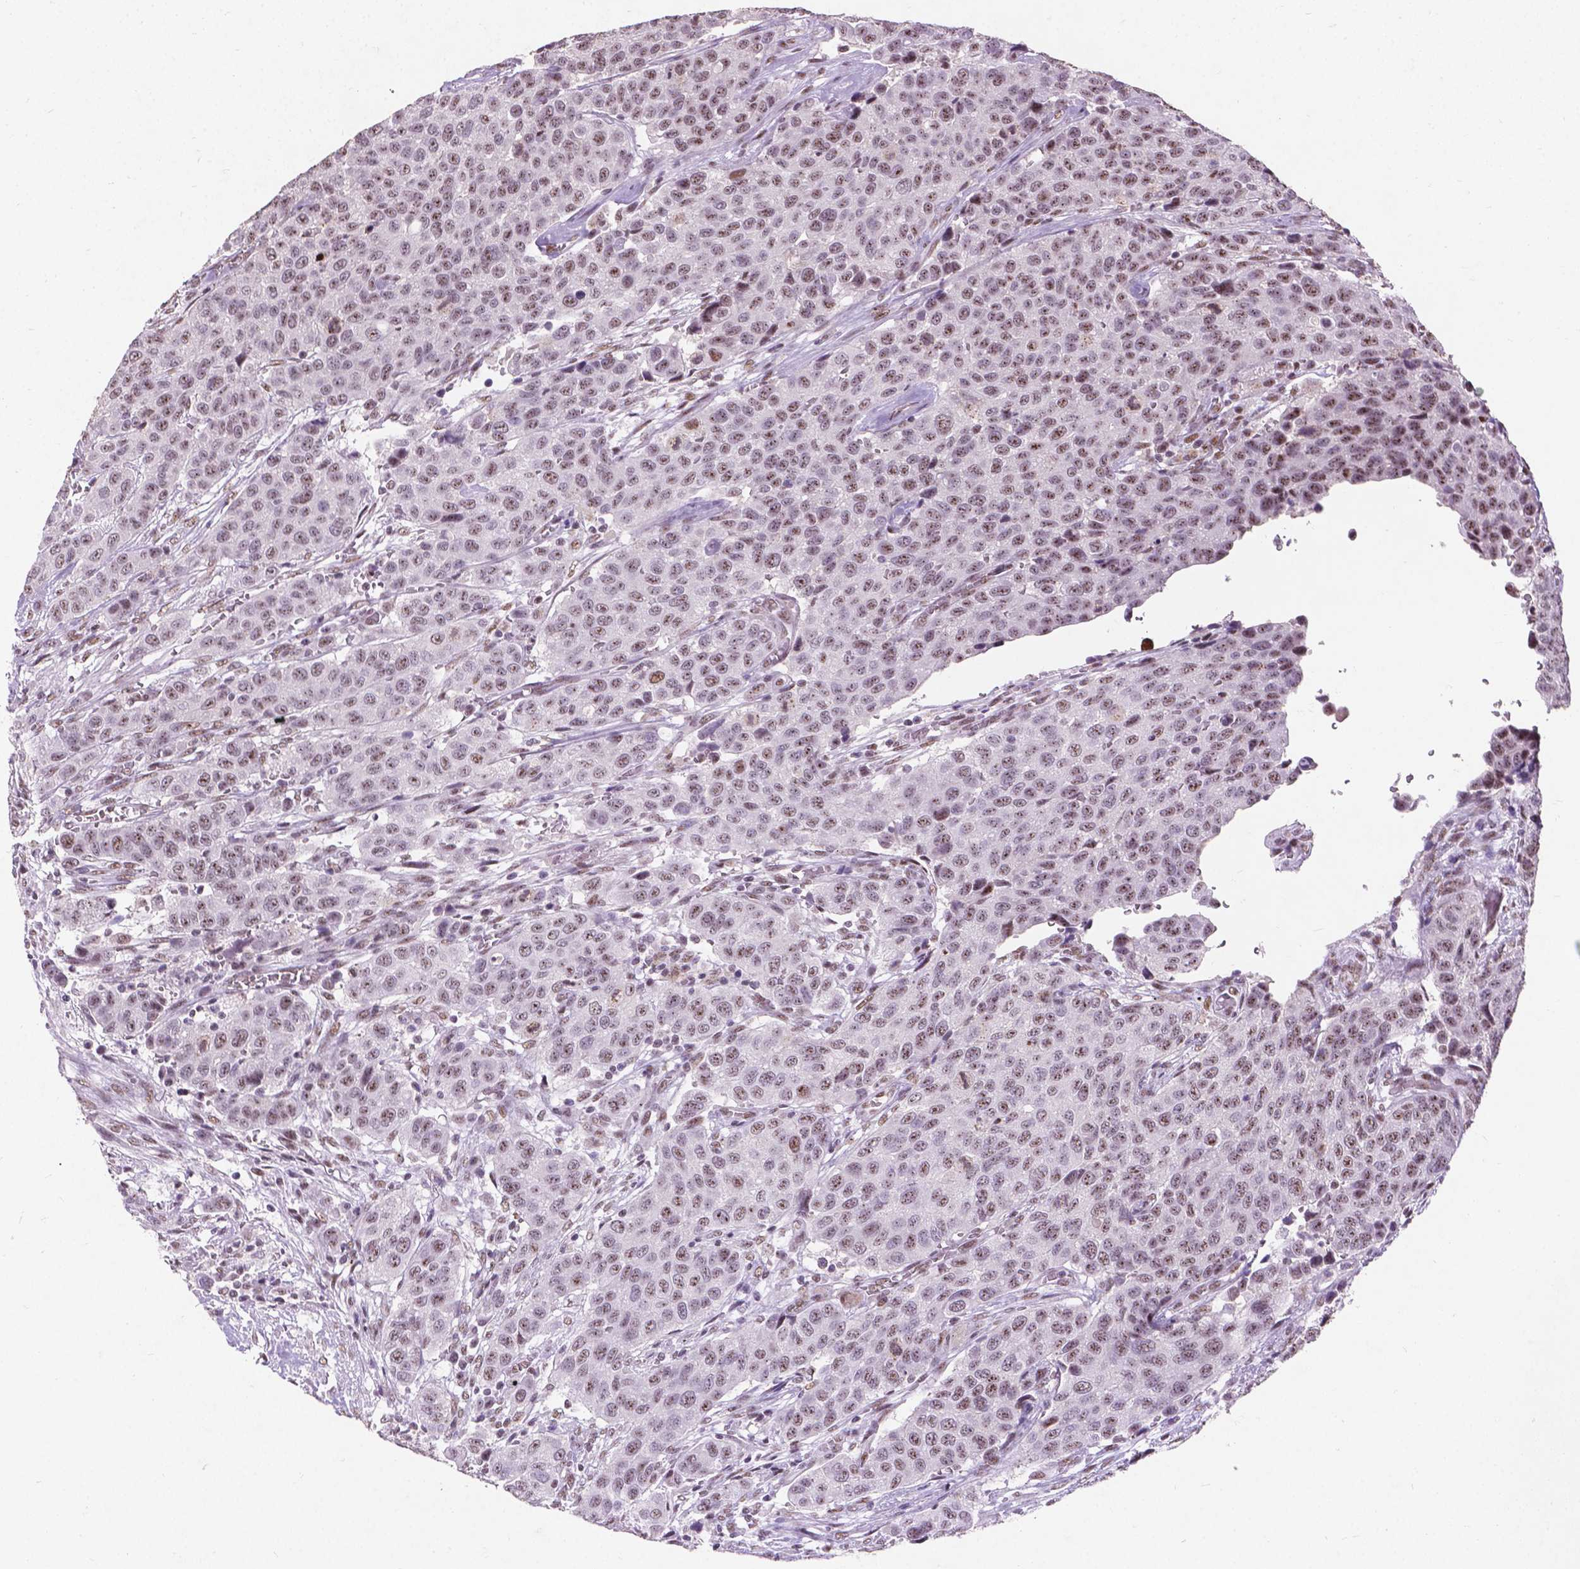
{"staining": {"intensity": "weak", "quantity": "25%-75%", "location": "nuclear"}, "tissue": "urothelial cancer", "cell_type": "Tumor cells", "image_type": "cancer", "snomed": [{"axis": "morphology", "description": "Urothelial carcinoma, High grade"}, {"axis": "topography", "description": "Urinary bladder"}], "caption": "A micrograph of urothelial cancer stained for a protein demonstrates weak nuclear brown staining in tumor cells.", "gene": "COIL", "patient": {"sex": "female", "age": 58}}